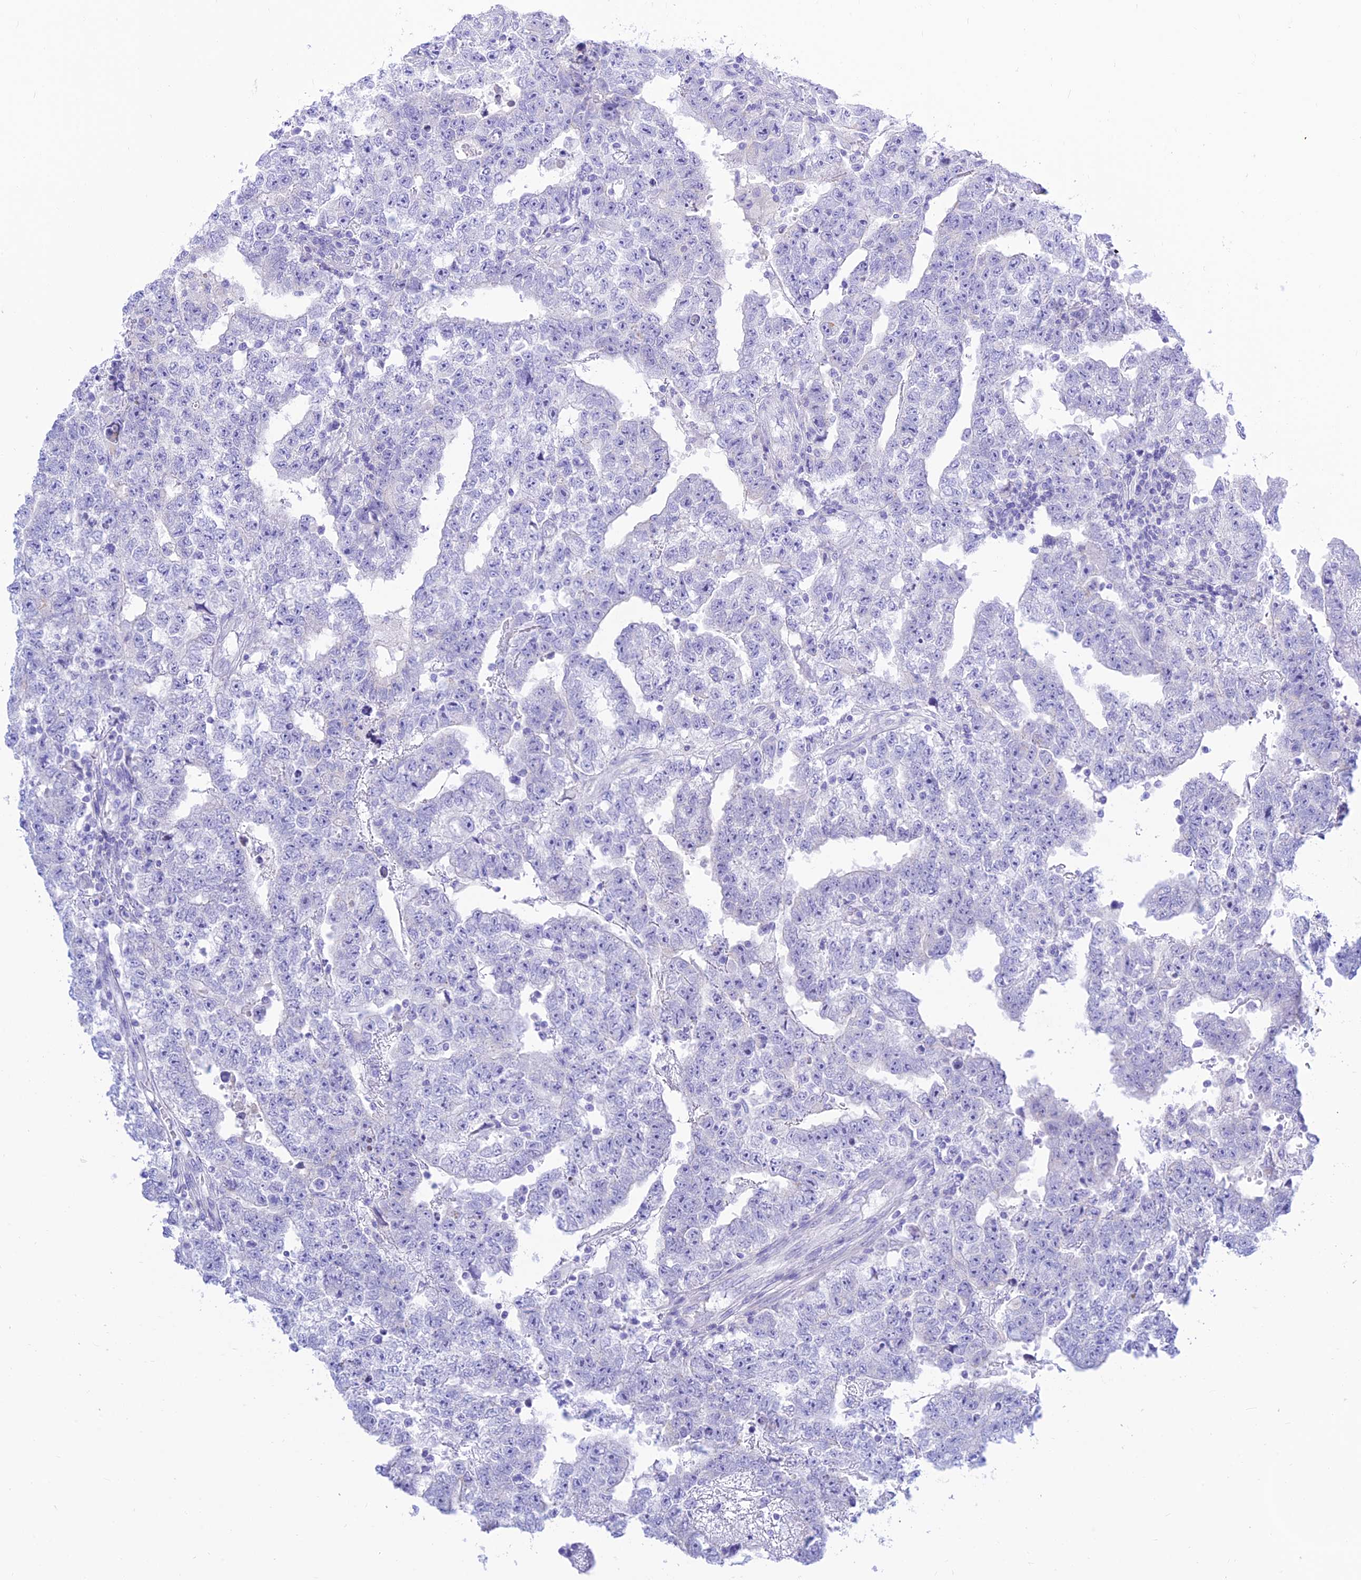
{"staining": {"intensity": "negative", "quantity": "none", "location": "none"}, "tissue": "testis cancer", "cell_type": "Tumor cells", "image_type": "cancer", "snomed": [{"axis": "morphology", "description": "Carcinoma, Embryonal, NOS"}, {"axis": "topography", "description": "Testis"}], "caption": "High magnification brightfield microscopy of testis cancer (embryonal carcinoma) stained with DAB (brown) and counterstained with hematoxylin (blue): tumor cells show no significant expression. (Brightfield microscopy of DAB (3,3'-diaminobenzidine) immunohistochemistry (IHC) at high magnification).", "gene": "PRNP", "patient": {"sex": "male", "age": 25}}